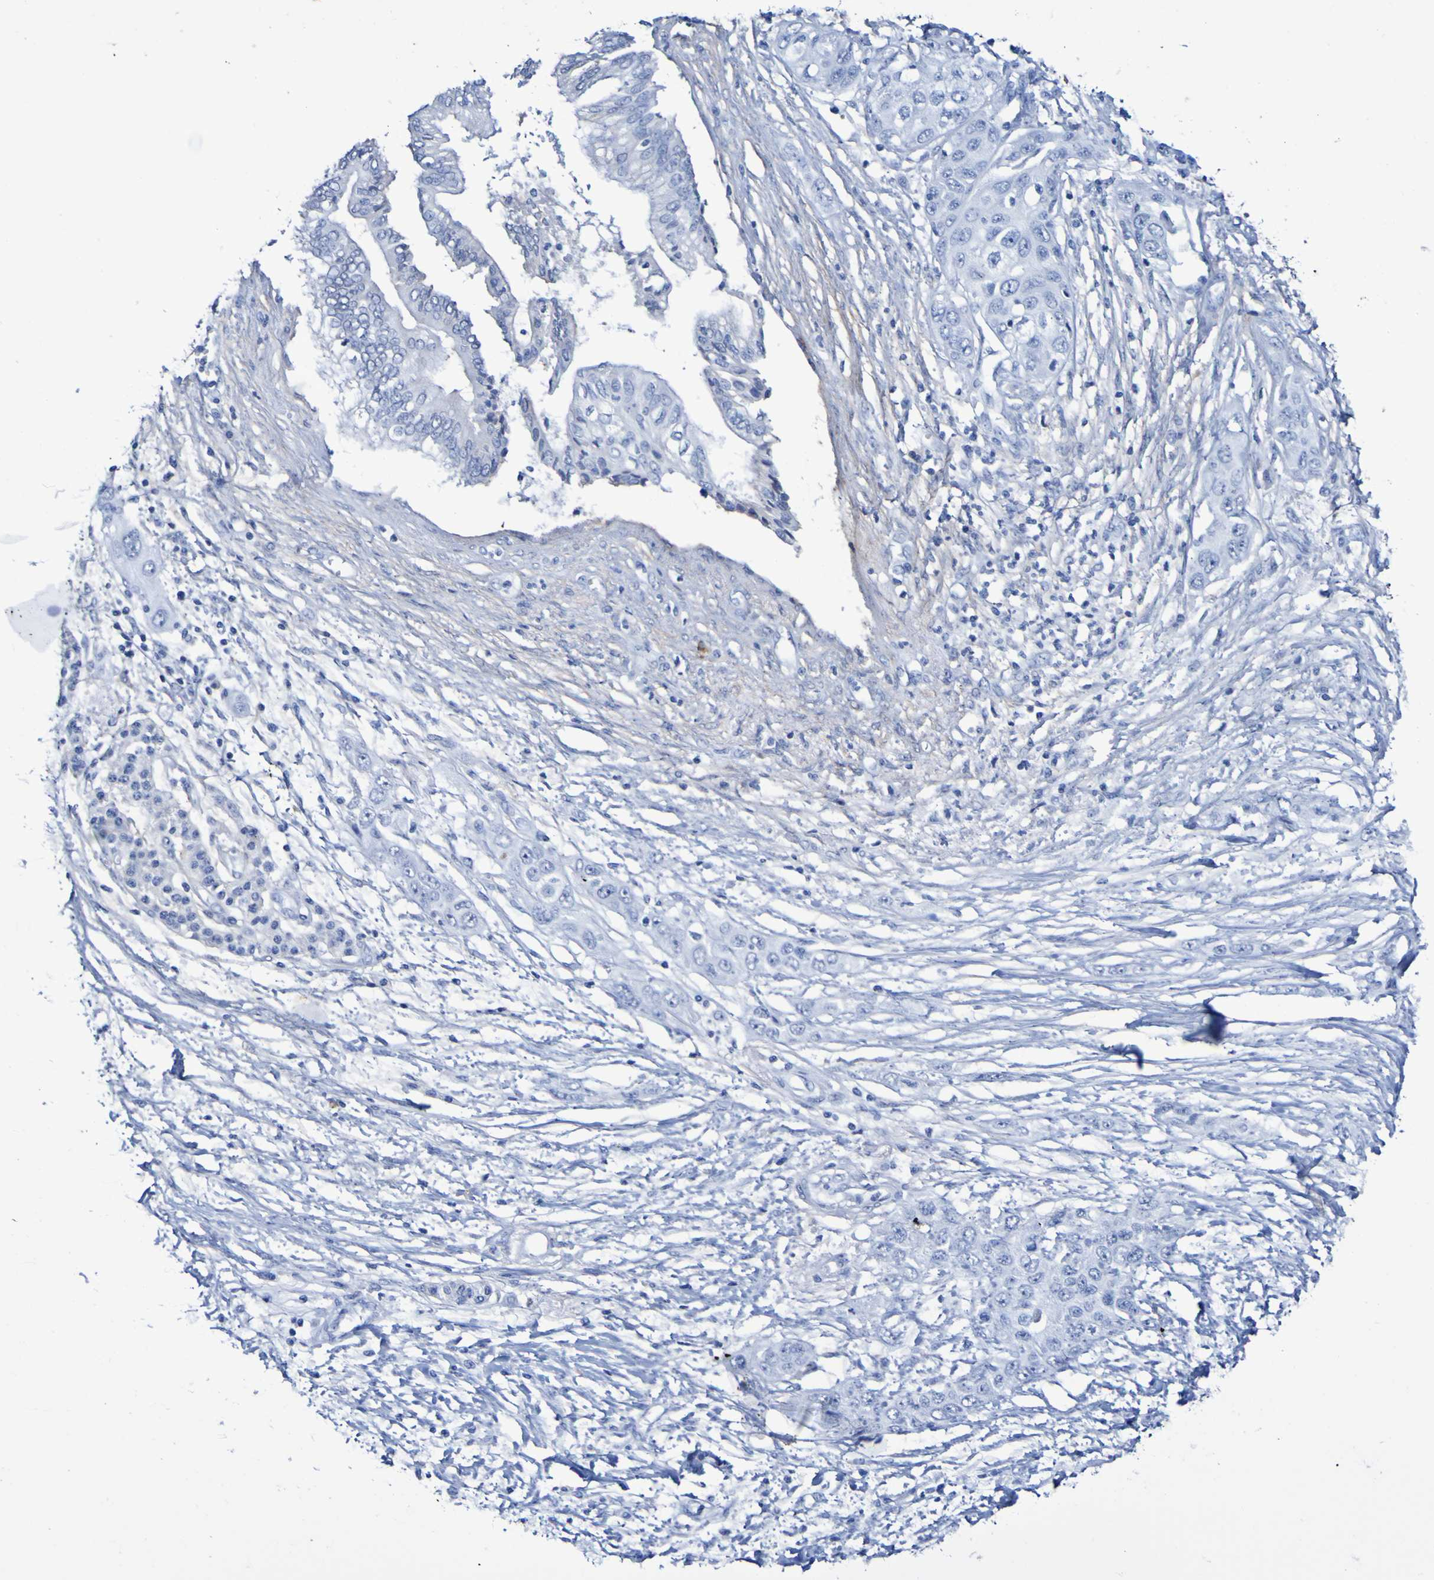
{"staining": {"intensity": "negative", "quantity": "none", "location": "none"}, "tissue": "pancreatic cancer", "cell_type": "Tumor cells", "image_type": "cancer", "snomed": [{"axis": "morphology", "description": "Adenocarcinoma, NOS"}, {"axis": "topography", "description": "Pancreas"}], "caption": "Immunohistochemical staining of human pancreatic cancer (adenocarcinoma) displays no significant expression in tumor cells.", "gene": "SGCB", "patient": {"sex": "female", "age": 70}}